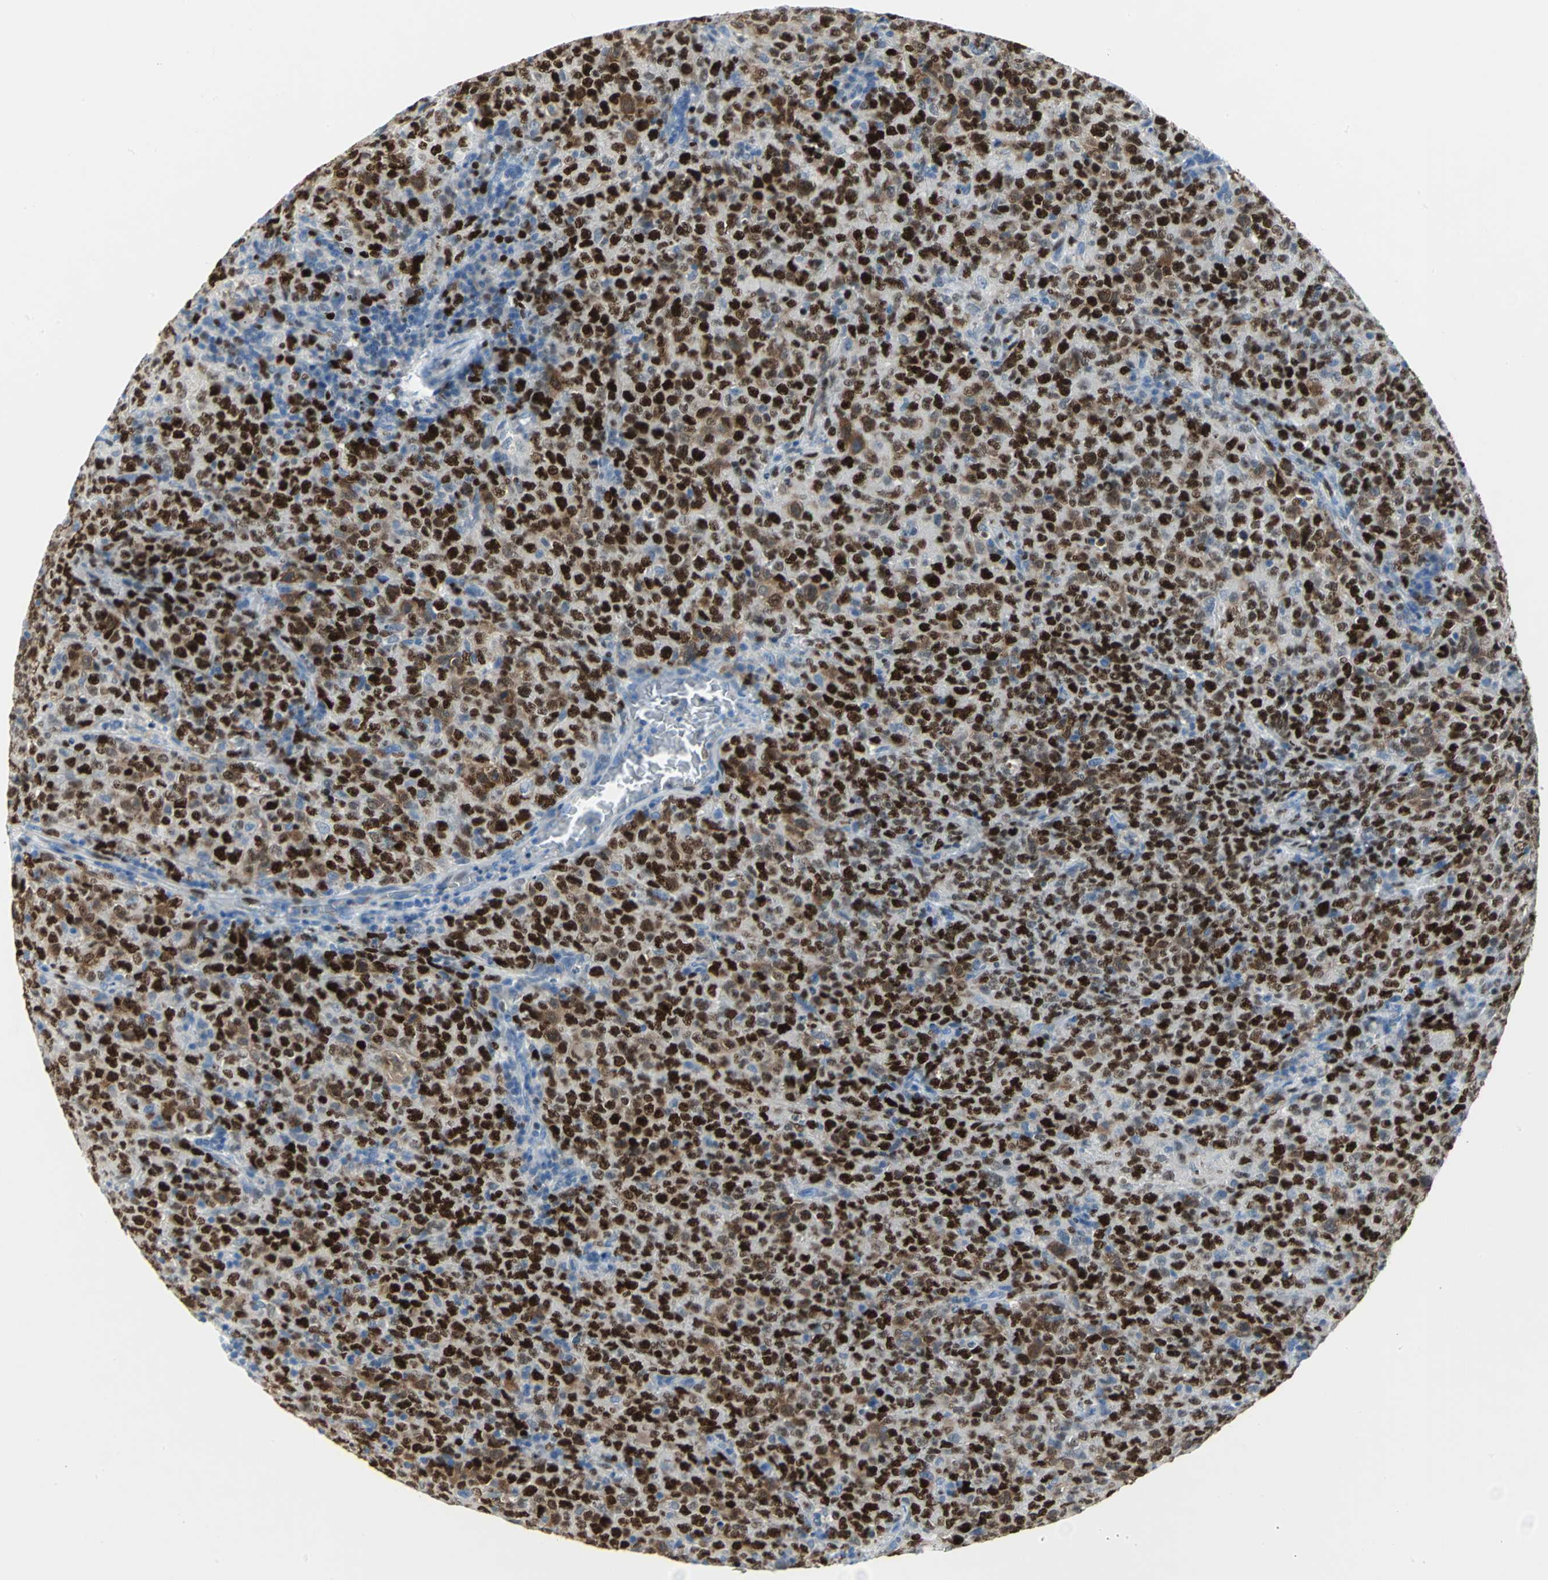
{"staining": {"intensity": "strong", "quantity": ">75%", "location": "nuclear"}, "tissue": "lymphoma", "cell_type": "Tumor cells", "image_type": "cancer", "snomed": [{"axis": "morphology", "description": "Malignant lymphoma, non-Hodgkin's type, High grade"}, {"axis": "topography", "description": "Tonsil"}], "caption": "DAB (3,3'-diaminobenzidine) immunohistochemical staining of high-grade malignant lymphoma, non-Hodgkin's type shows strong nuclear protein staining in about >75% of tumor cells.", "gene": "MCM4", "patient": {"sex": "female", "age": 36}}